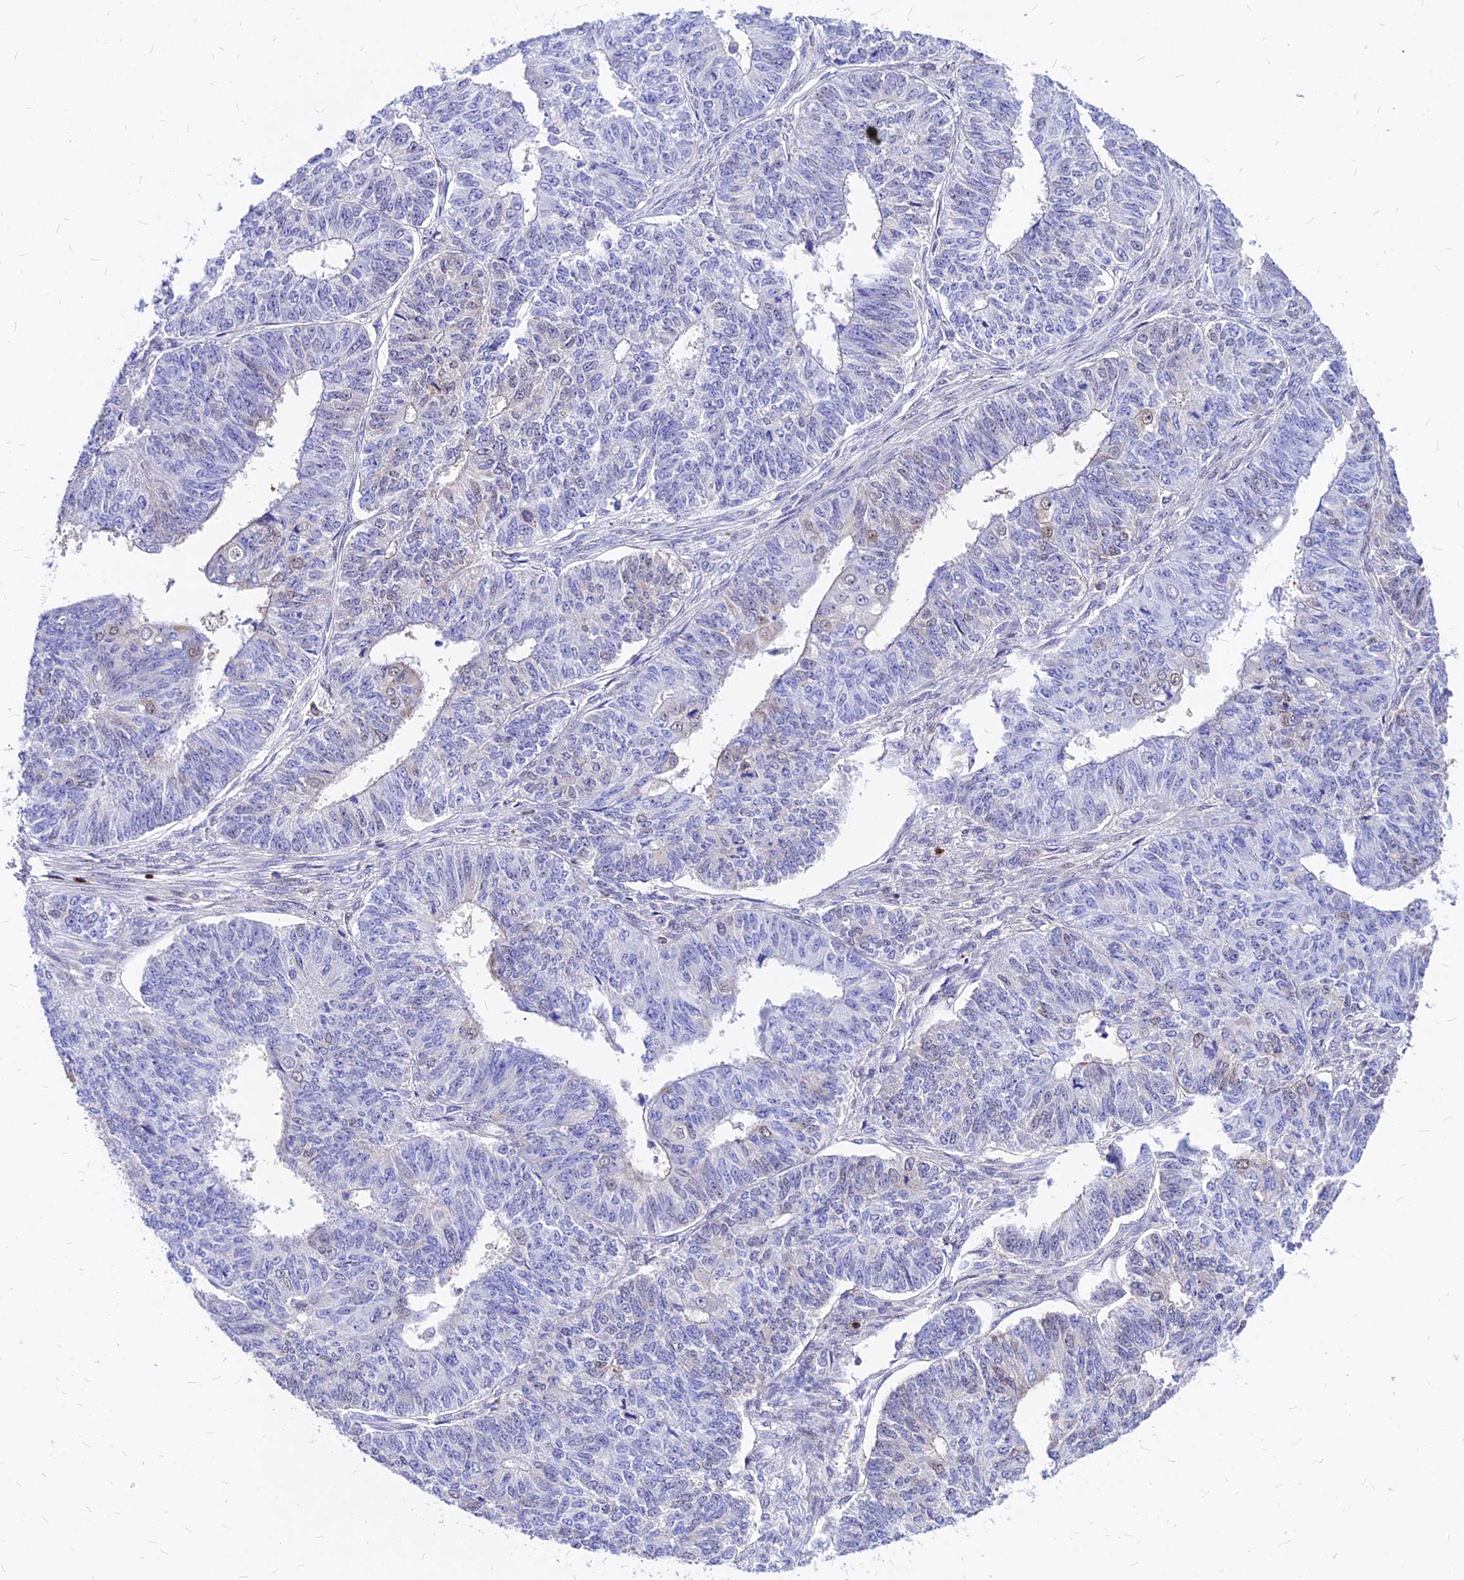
{"staining": {"intensity": "negative", "quantity": "none", "location": "none"}, "tissue": "endometrial cancer", "cell_type": "Tumor cells", "image_type": "cancer", "snomed": [{"axis": "morphology", "description": "Adenocarcinoma, NOS"}, {"axis": "topography", "description": "Endometrium"}], "caption": "An IHC histopathology image of adenocarcinoma (endometrial) is shown. There is no staining in tumor cells of adenocarcinoma (endometrial). (DAB immunohistochemistry (IHC) with hematoxylin counter stain).", "gene": "PAXX", "patient": {"sex": "female", "age": 32}}